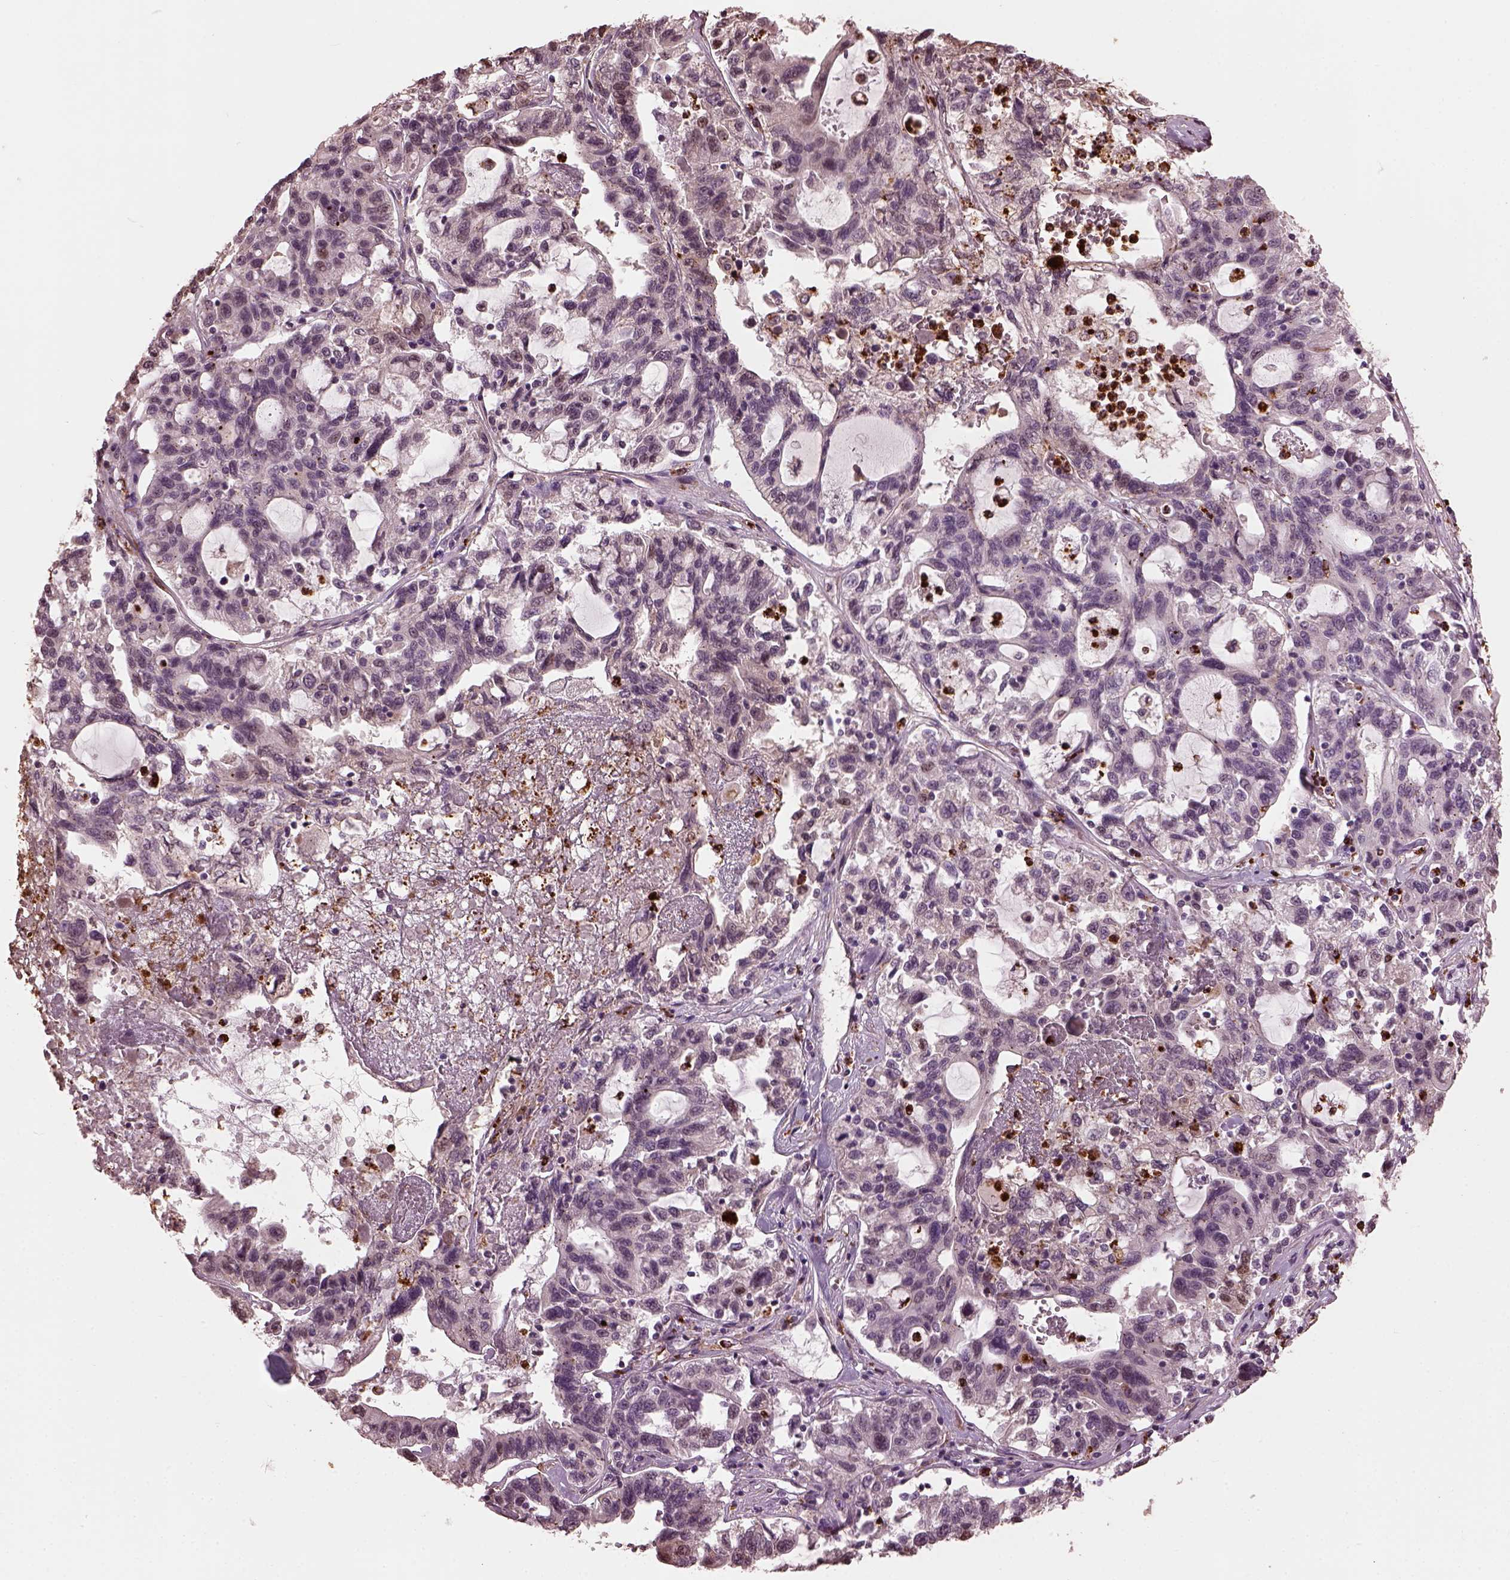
{"staining": {"intensity": "negative", "quantity": "none", "location": "none"}, "tissue": "liver cancer", "cell_type": "Tumor cells", "image_type": "cancer", "snomed": [{"axis": "morphology", "description": "Adenocarcinoma, NOS"}, {"axis": "morphology", "description": "Cholangiocarcinoma"}, {"axis": "topography", "description": "Liver"}], "caption": "This is an immunohistochemistry (IHC) image of human liver cancer. There is no positivity in tumor cells.", "gene": "RUFY3", "patient": {"sex": "male", "age": 64}}